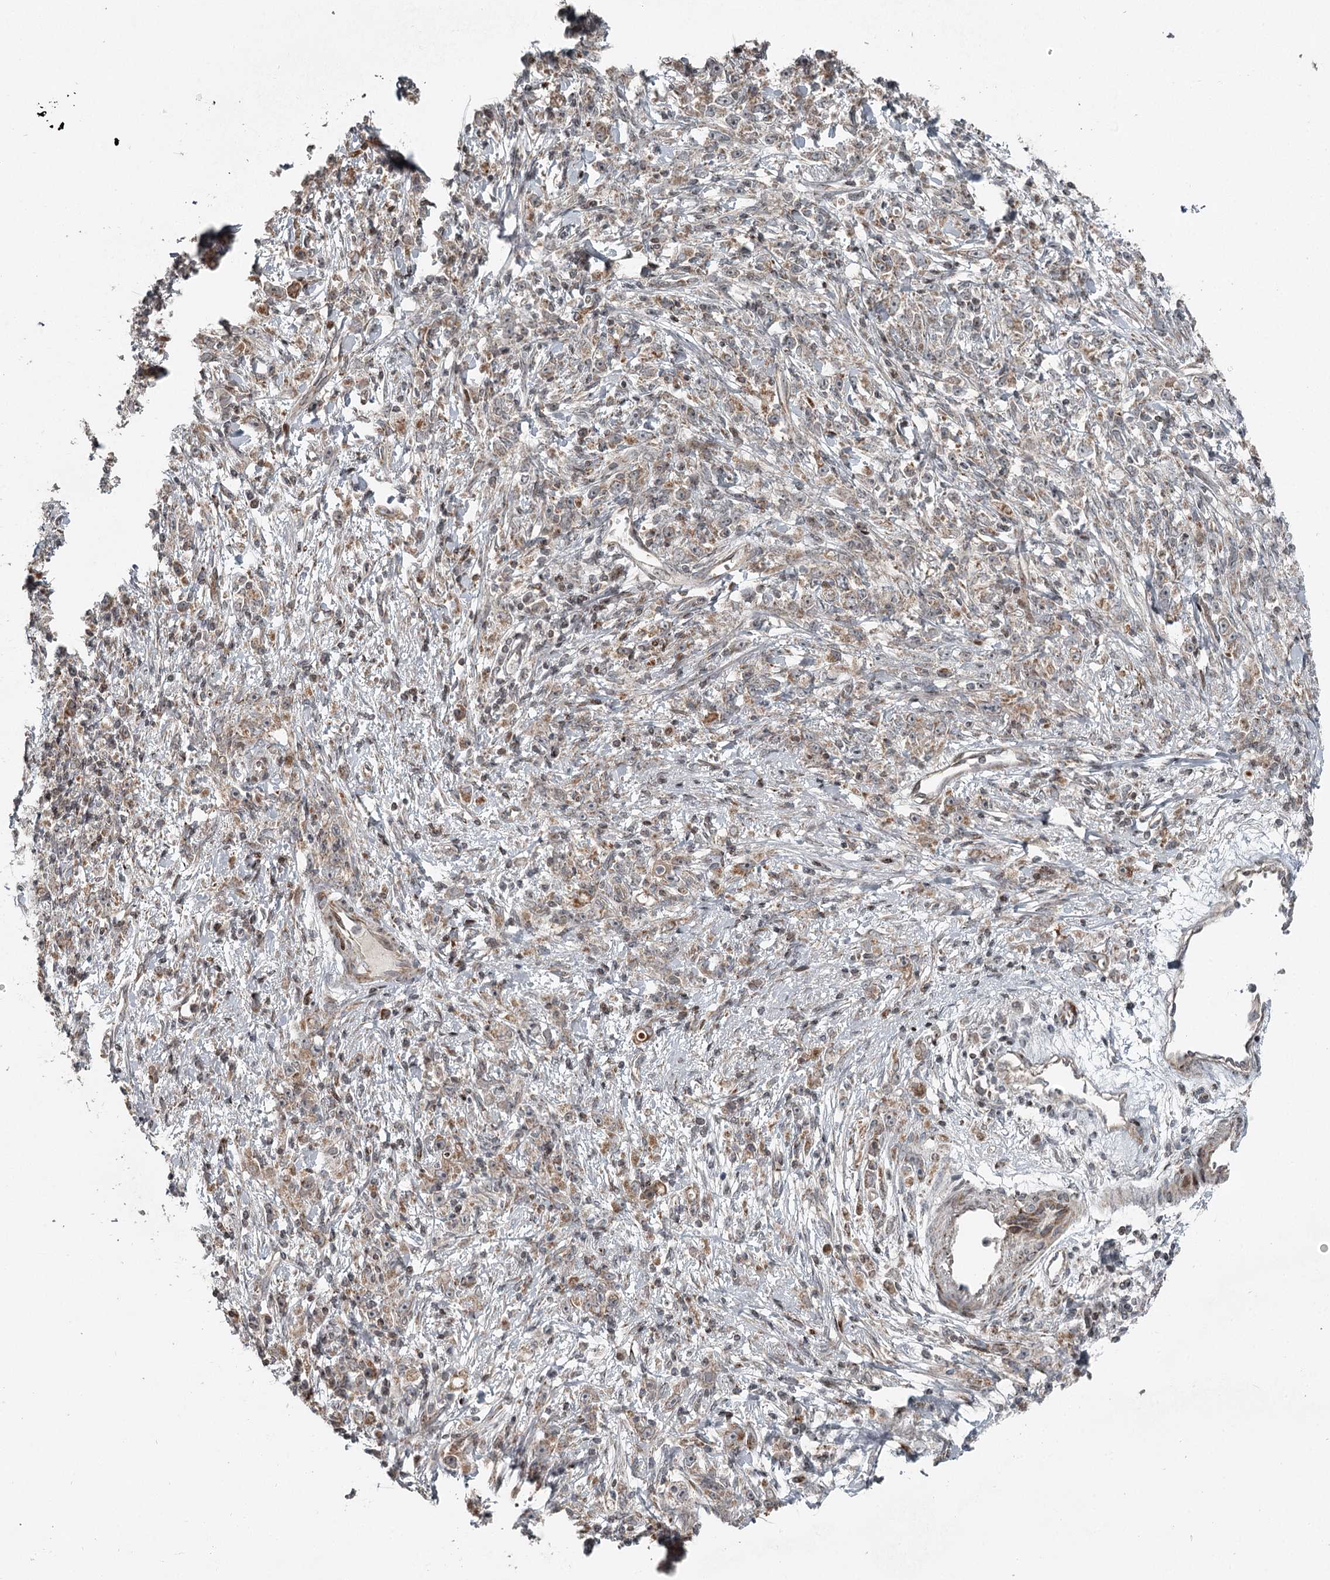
{"staining": {"intensity": "weak", "quantity": "25%-75%", "location": "cytoplasmic/membranous"}, "tissue": "stomach cancer", "cell_type": "Tumor cells", "image_type": "cancer", "snomed": [{"axis": "morphology", "description": "Adenocarcinoma, NOS"}, {"axis": "topography", "description": "Stomach"}], "caption": "Stomach adenocarcinoma tissue displays weak cytoplasmic/membranous positivity in about 25%-75% of tumor cells, visualized by immunohistochemistry.", "gene": "RASSF8", "patient": {"sex": "female", "age": 59}}